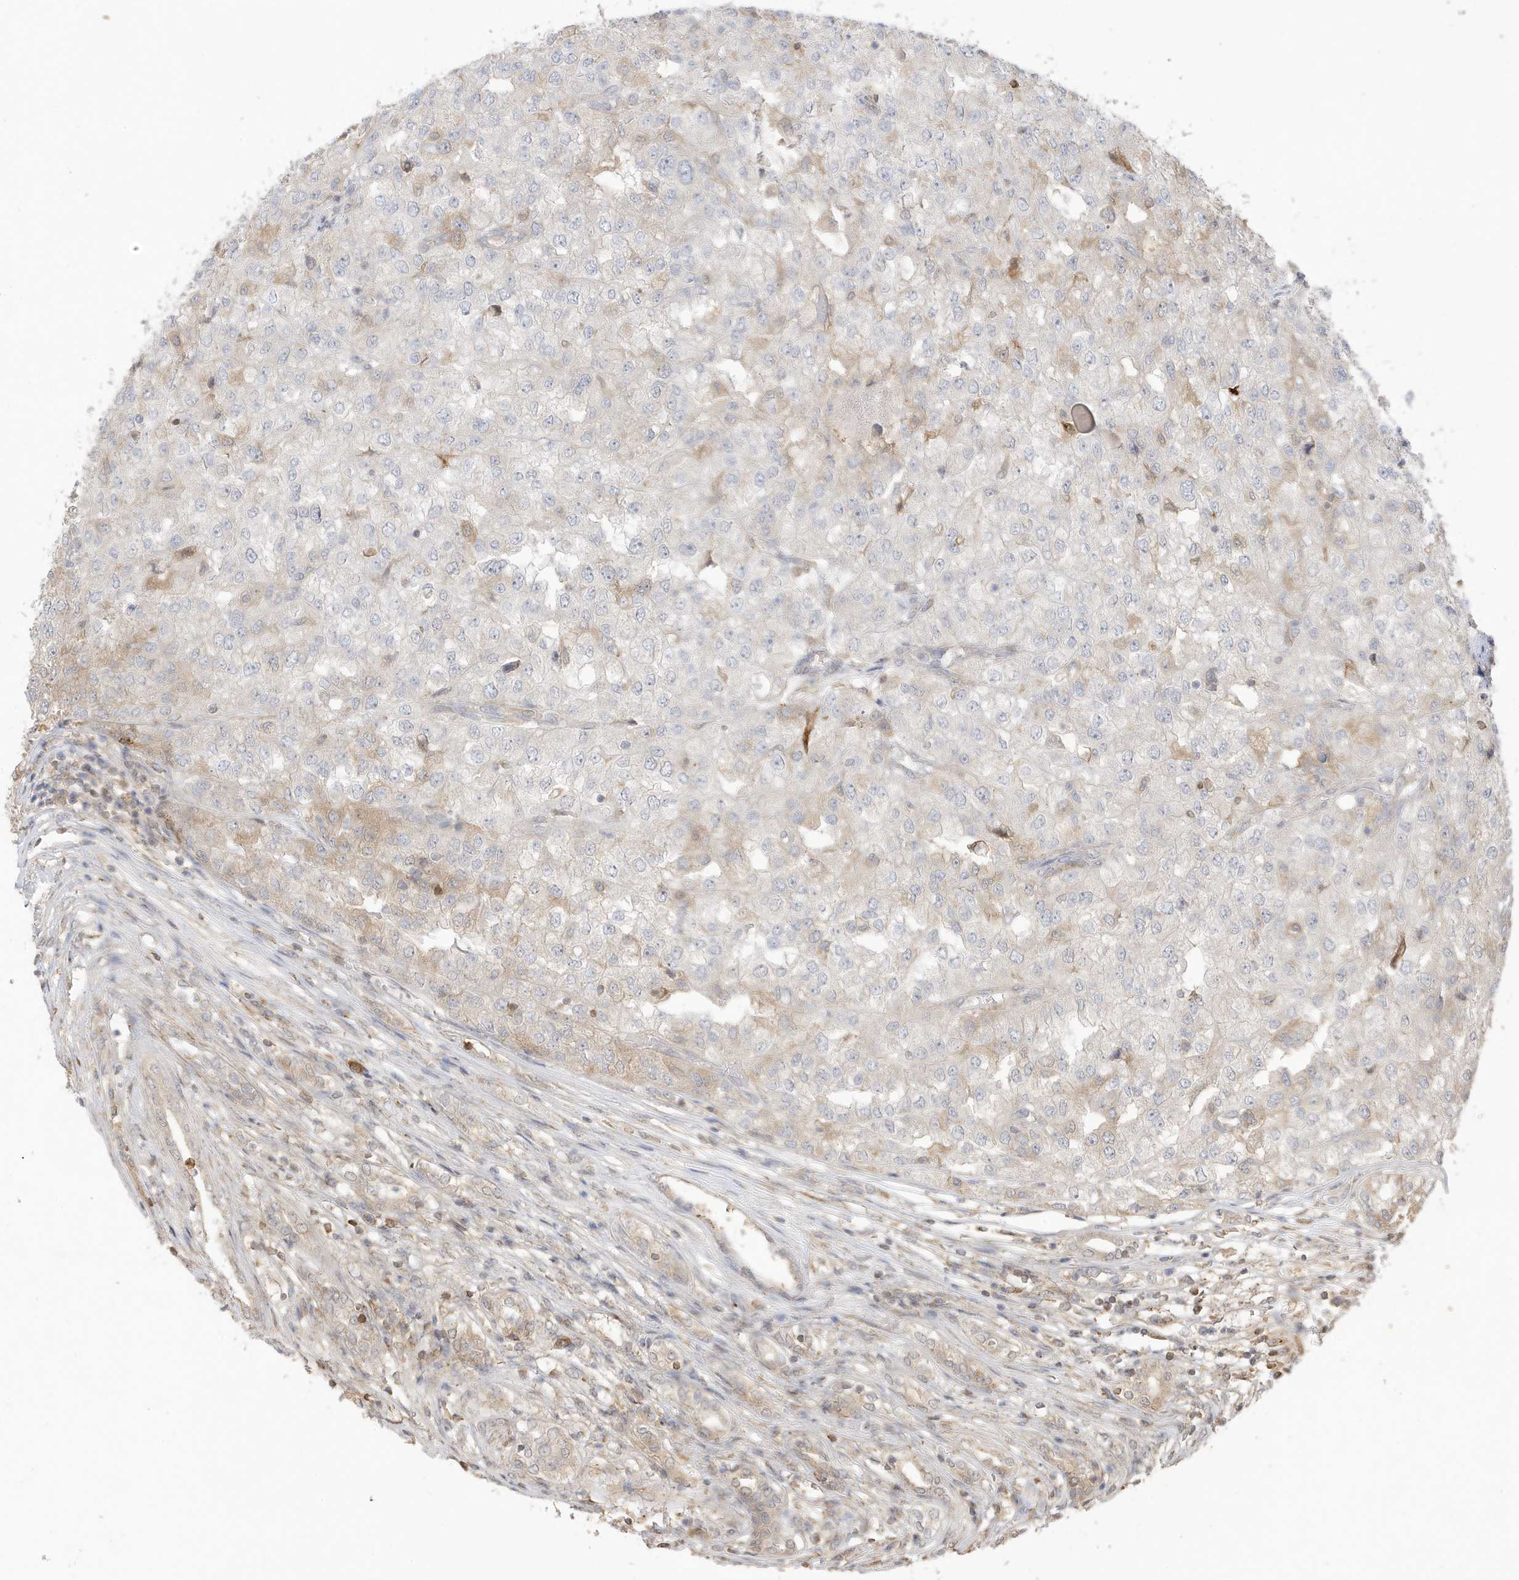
{"staining": {"intensity": "weak", "quantity": "<25%", "location": "cytoplasmic/membranous"}, "tissue": "renal cancer", "cell_type": "Tumor cells", "image_type": "cancer", "snomed": [{"axis": "morphology", "description": "Adenocarcinoma, NOS"}, {"axis": "topography", "description": "Kidney"}], "caption": "Human renal adenocarcinoma stained for a protein using immunohistochemistry (IHC) exhibits no staining in tumor cells.", "gene": "TAB3", "patient": {"sex": "female", "age": 54}}